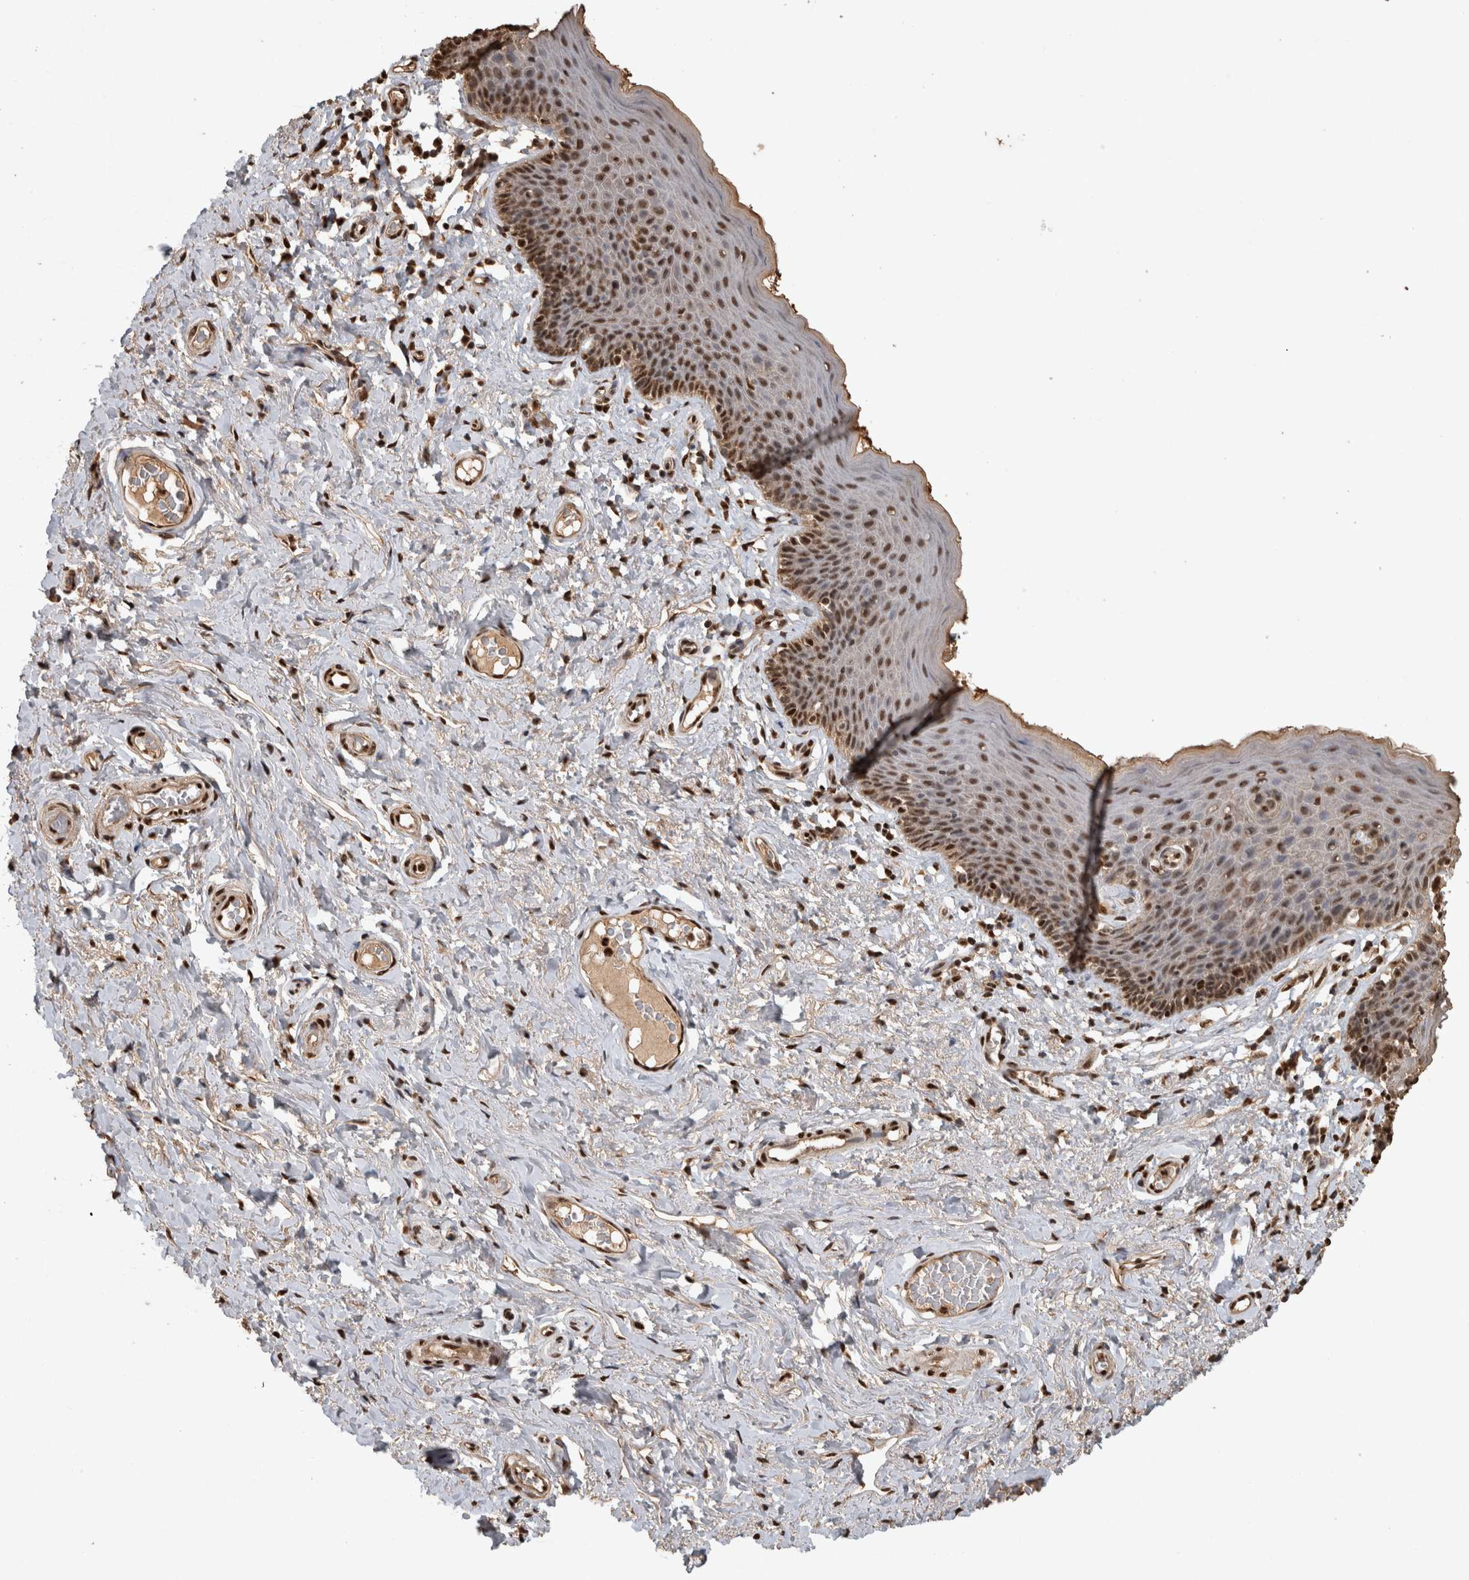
{"staining": {"intensity": "strong", "quantity": ">75%", "location": "nuclear"}, "tissue": "skin", "cell_type": "Epidermal cells", "image_type": "normal", "snomed": [{"axis": "morphology", "description": "Normal tissue, NOS"}, {"axis": "topography", "description": "Vulva"}], "caption": "Immunohistochemistry (IHC) of normal human skin reveals high levels of strong nuclear staining in about >75% of epidermal cells.", "gene": "RAD50", "patient": {"sex": "female", "age": 66}}